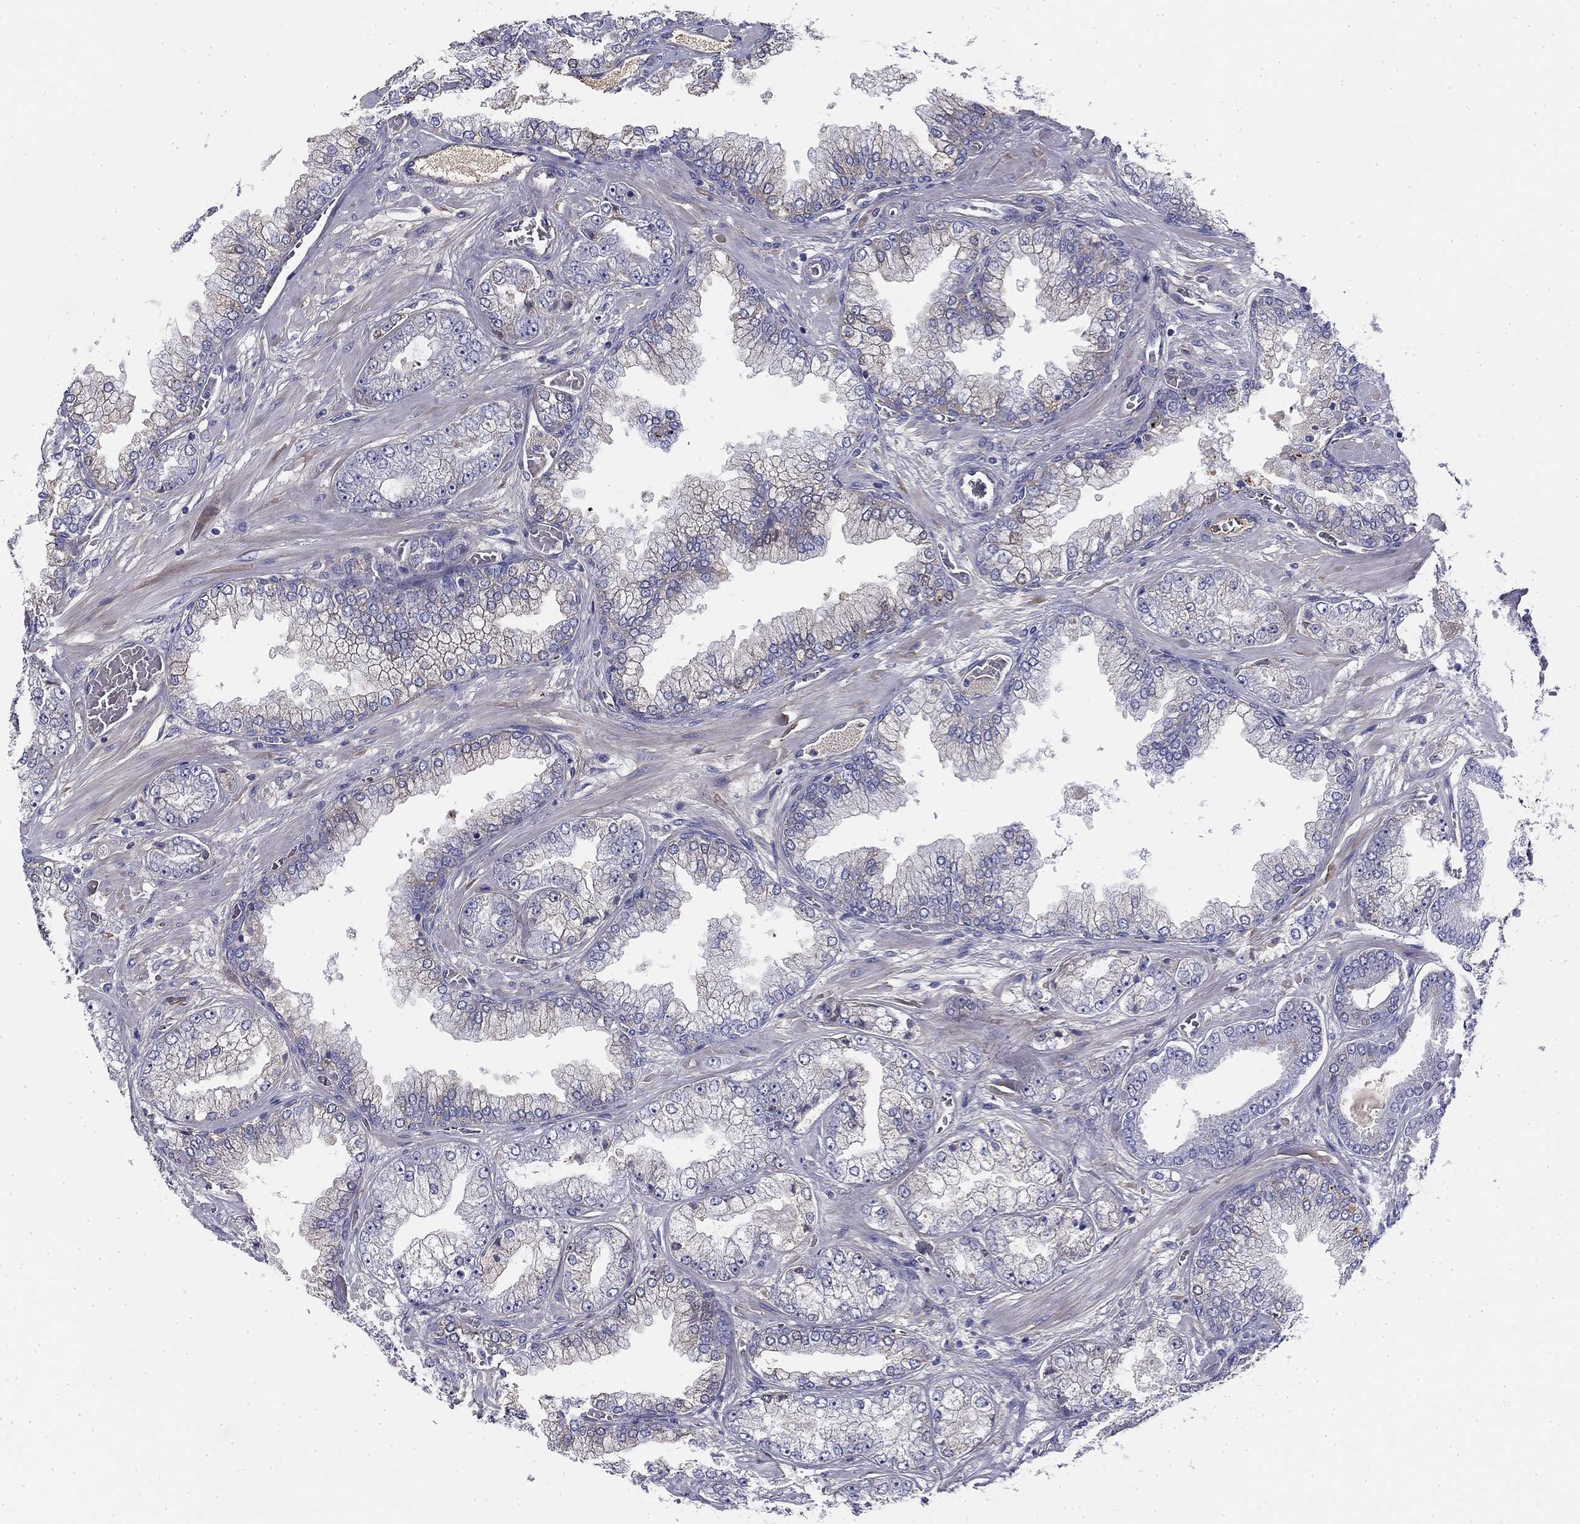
{"staining": {"intensity": "weak", "quantity": "<25%", "location": "cytoplasmic/membranous"}, "tissue": "prostate cancer", "cell_type": "Tumor cells", "image_type": "cancer", "snomed": [{"axis": "morphology", "description": "Adenocarcinoma, Low grade"}, {"axis": "topography", "description": "Prostate"}], "caption": "A histopathology image of prostate cancer (adenocarcinoma (low-grade)) stained for a protein exhibits no brown staining in tumor cells. (Stains: DAB (3,3'-diaminobenzidine) immunohistochemistry (IHC) with hematoxylin counter stain, Microscopy: brightfield microscopy at high magnification).", "gene": "CPLX4", "patient": {"sex": "male", "age": 57}}